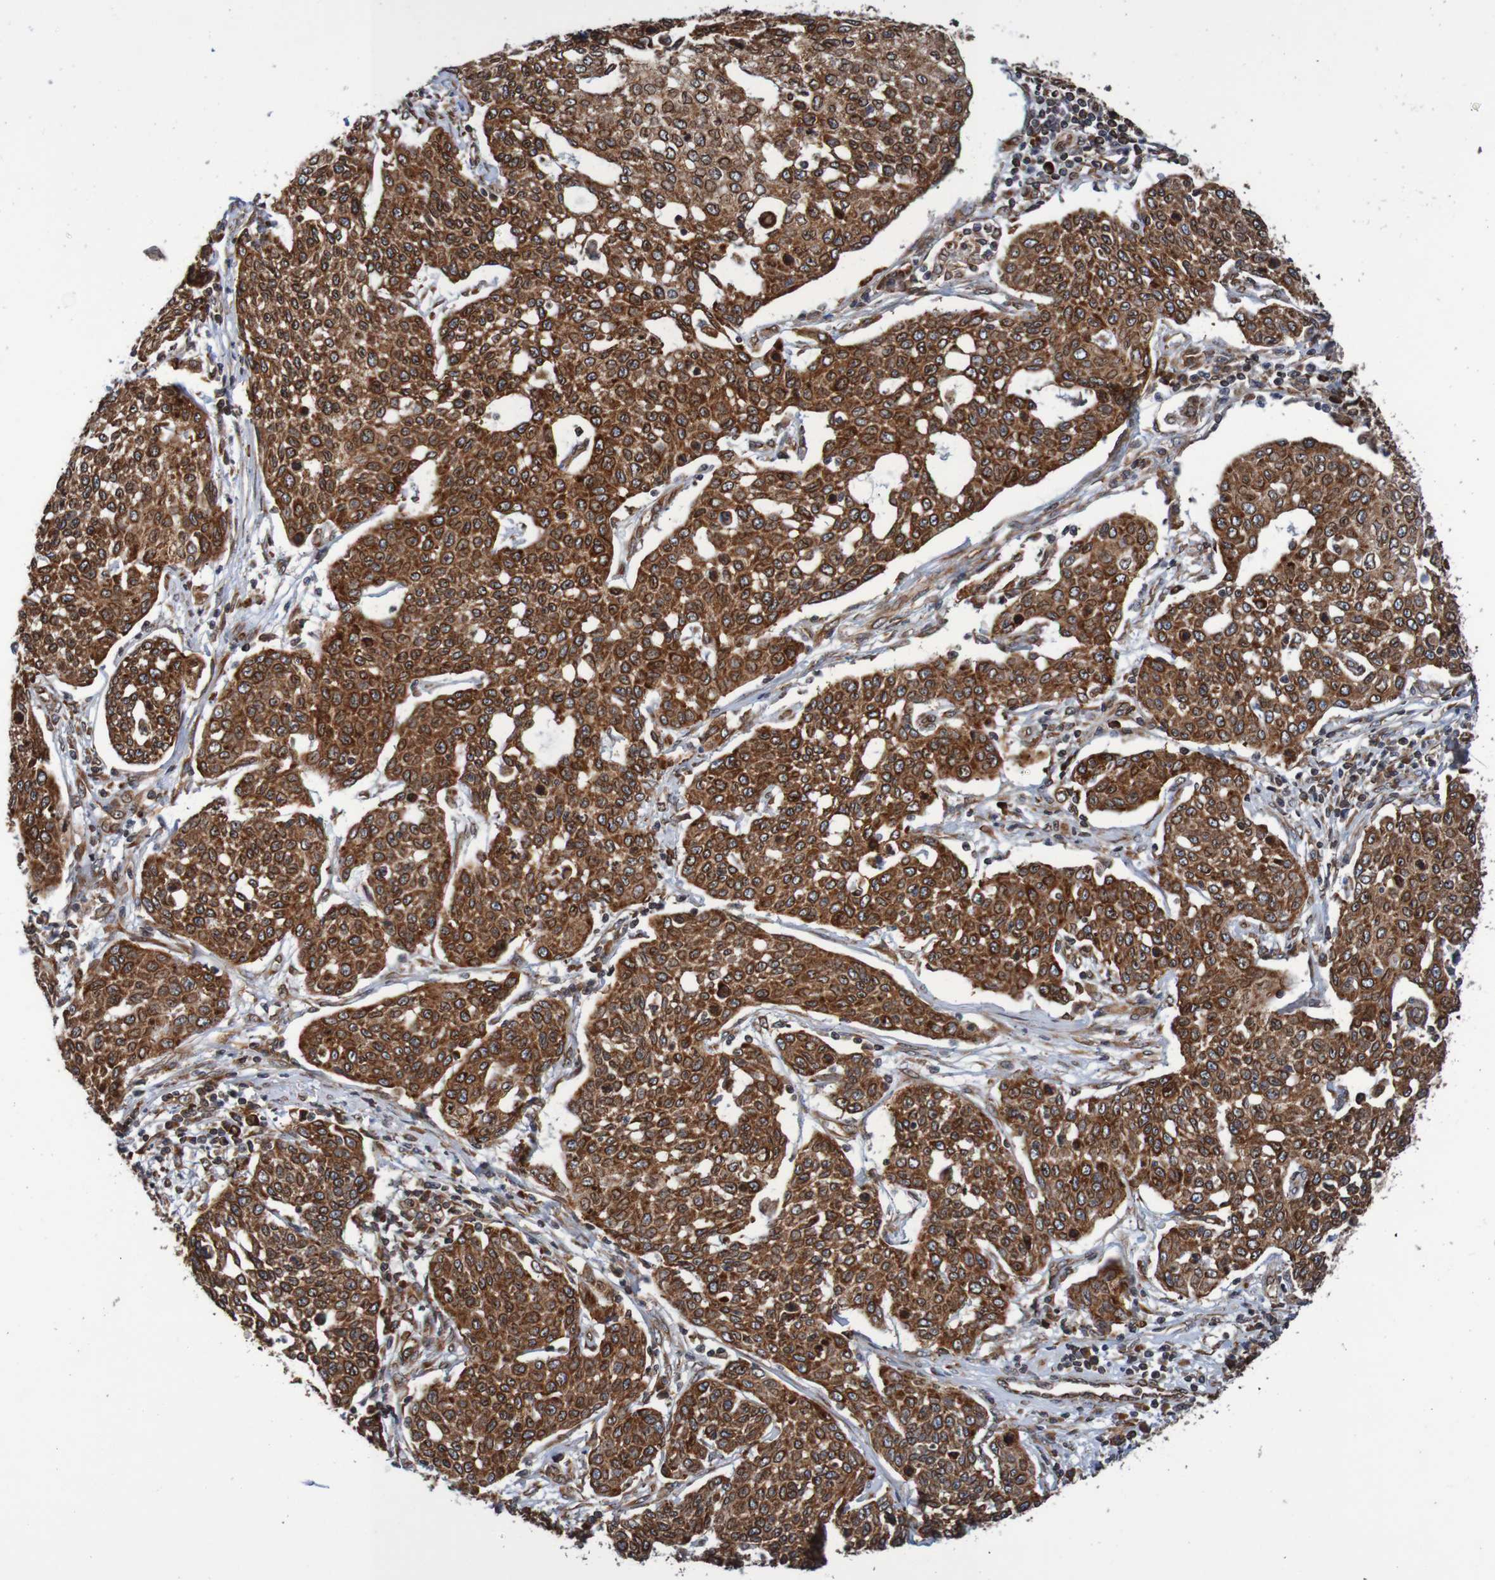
{"staining": {"intensity": "strong", "quantity": ">75%", "location": "cytoplasmic/membranous,nuclear"}, "tissue": "cervical cancer", "cell_type": "Tumor cells", "image_type": "cancer", "snomed": [{"axis": "morphology", "description": "Squamous cell carcinoma, NOS"}, {"axis": "topography", "description": "Cervix"}], "caption": "Protein analysis of cervical cancer tissue exhibits strong cytoplasmic/membranous and nuclear staining in approximately >75% of tumor cells.", "gene": "TMEM109", "patient": {"sex": "female", "age": 34}}